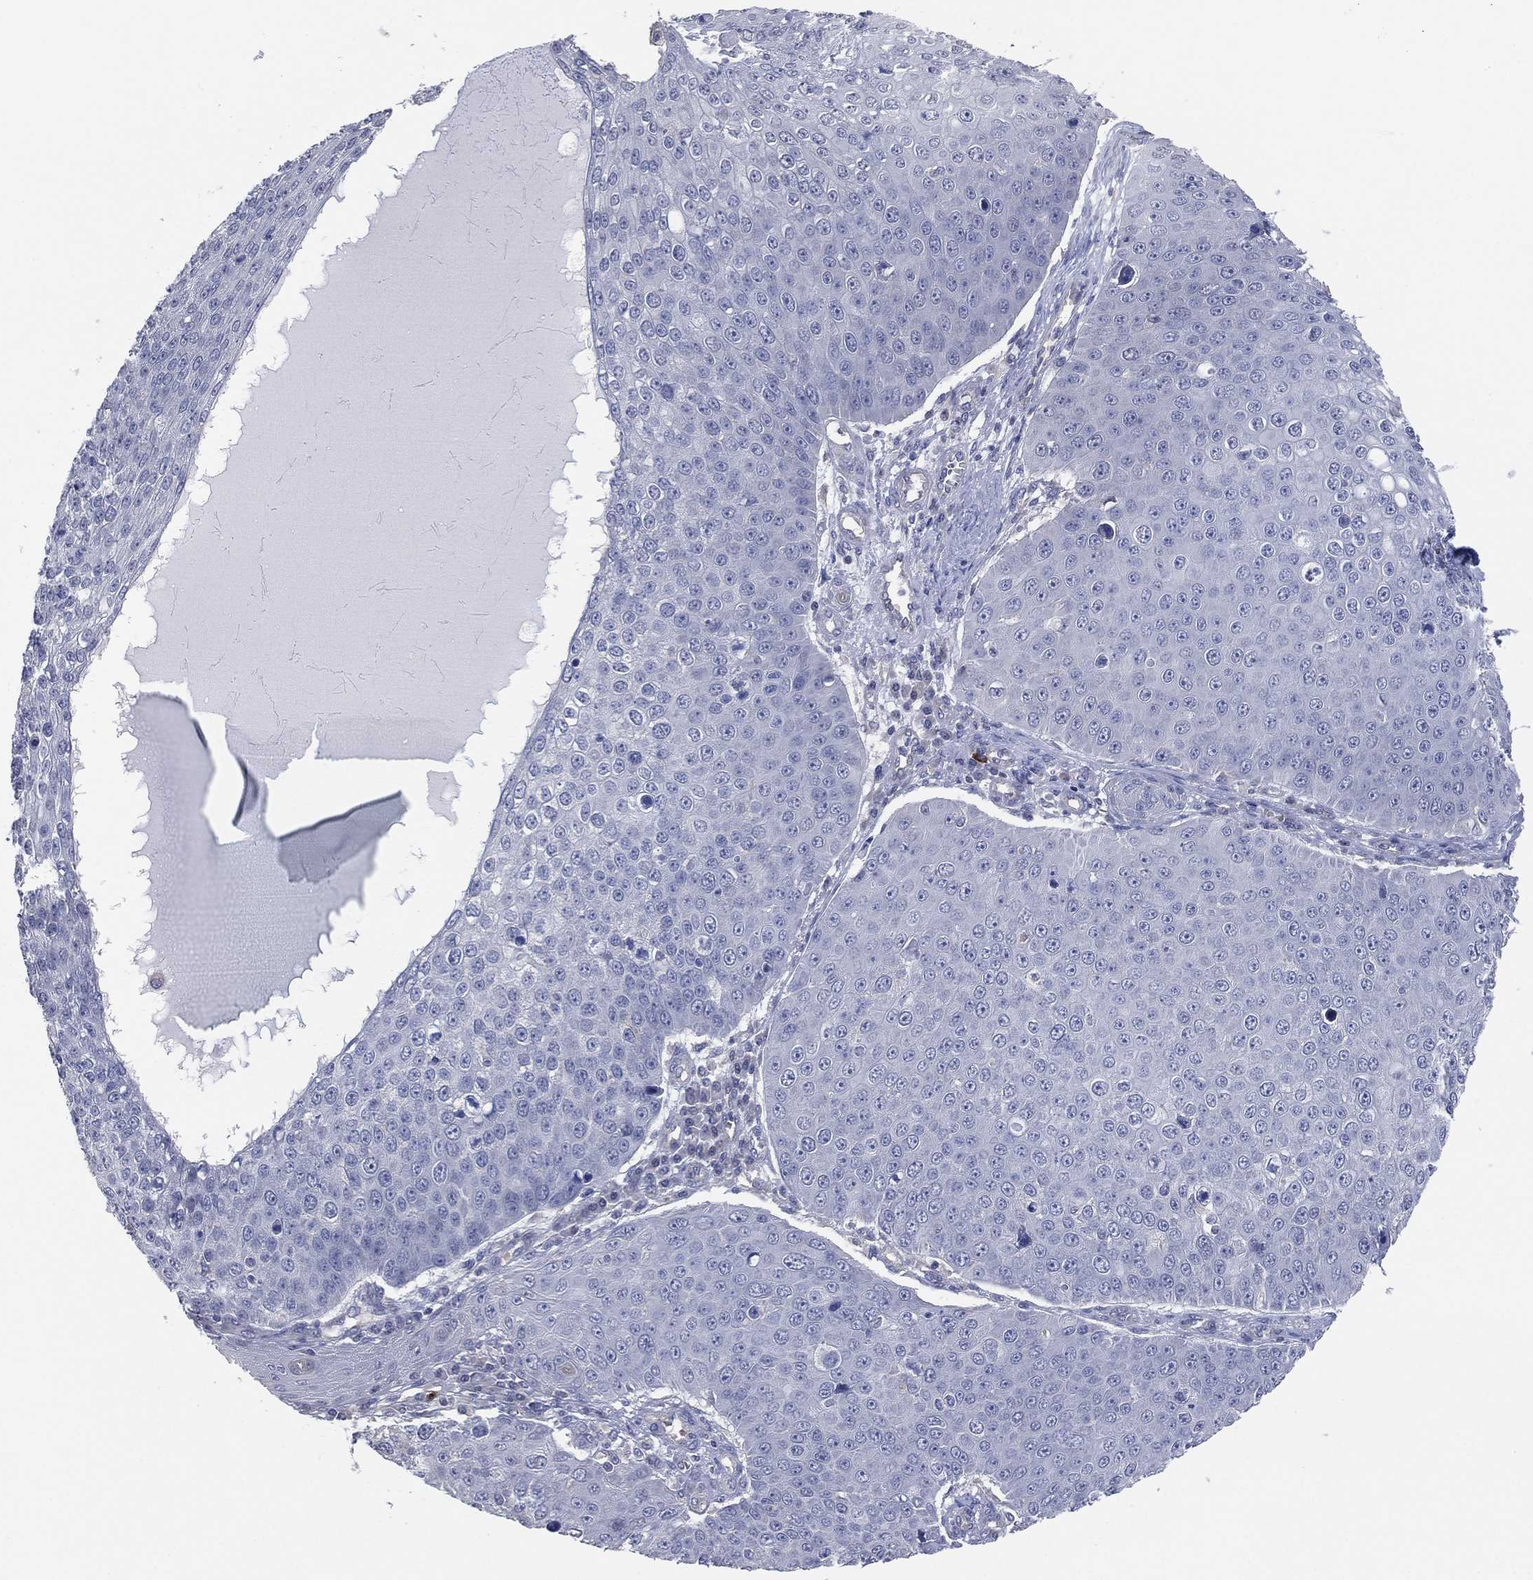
{"staining": {"intensity": "negative", "quantity": "none", "location": "none"}, "tissue": "skin cancer", "cell_type": "Tumor cells", "image_type": "cancer", "snomed": [{"axis": "morphology", "description": "Squamous cell carcinoma, NOS"}, {"axis": "topography", "description": "Skin"}], "caption": "Image shows no significant protein staining in tumor cells of skin cancer (squamous cell carcinoma).", "gene": "CFTR", "patient": {"sex": "male", "age": 71}}